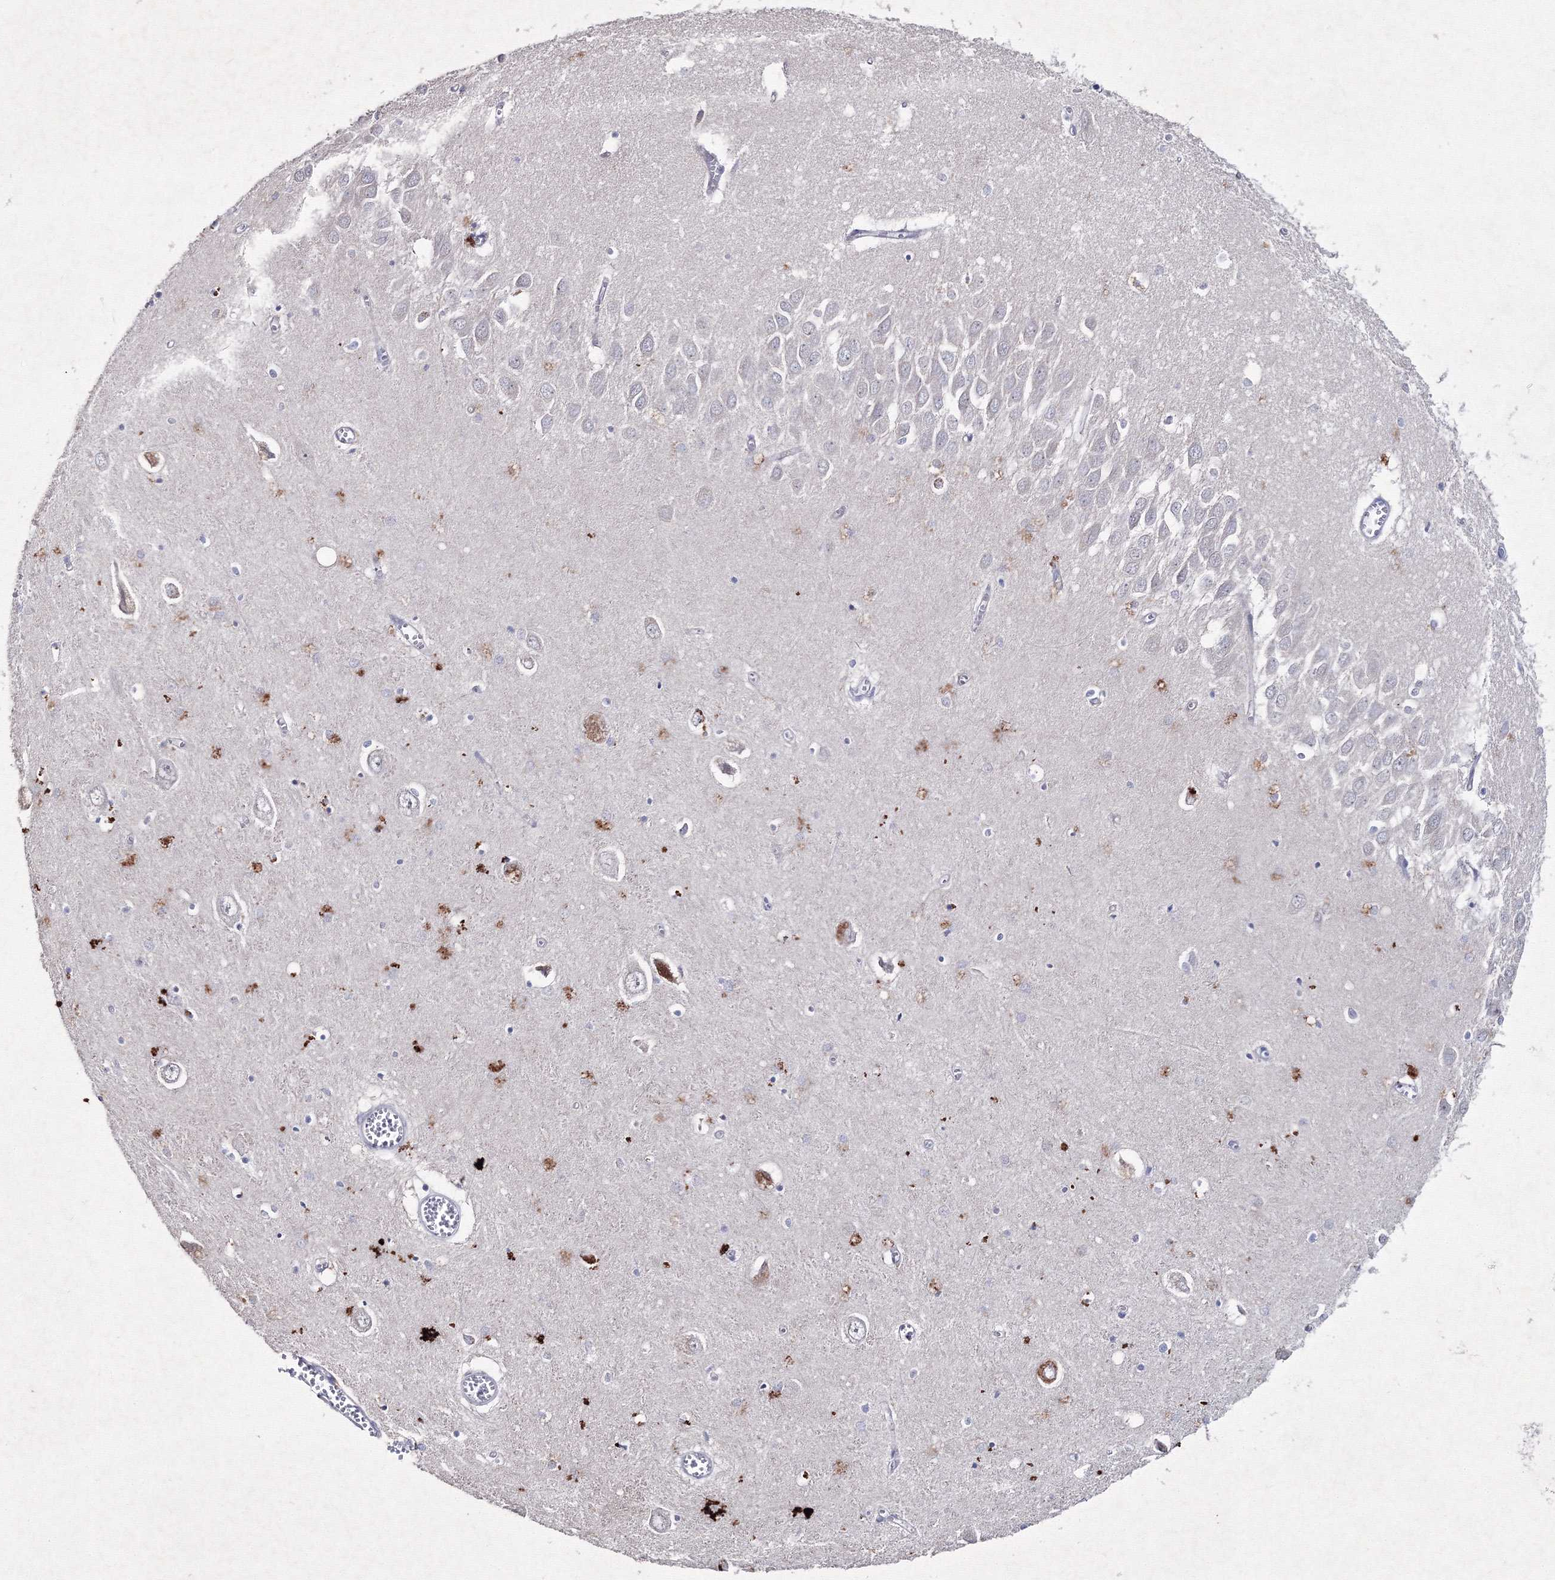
{"staining": {"intensity": "negative", "quantity": "none", "location": "none"}, "tissue": "hippocampus", "cell_type": "Glial cells", "image_type": "normal", "snomed": [{"axis": "morphology", "description": "Normal tissue, NOS"}, {"axis": "topography", "description": "Hippocampus"}], "caption": "The IHC histopathology image has no significant expression in glial cells of hippocampus.", "gene": "SMIM29", "patient": {"sex": "male", "age": 70}}